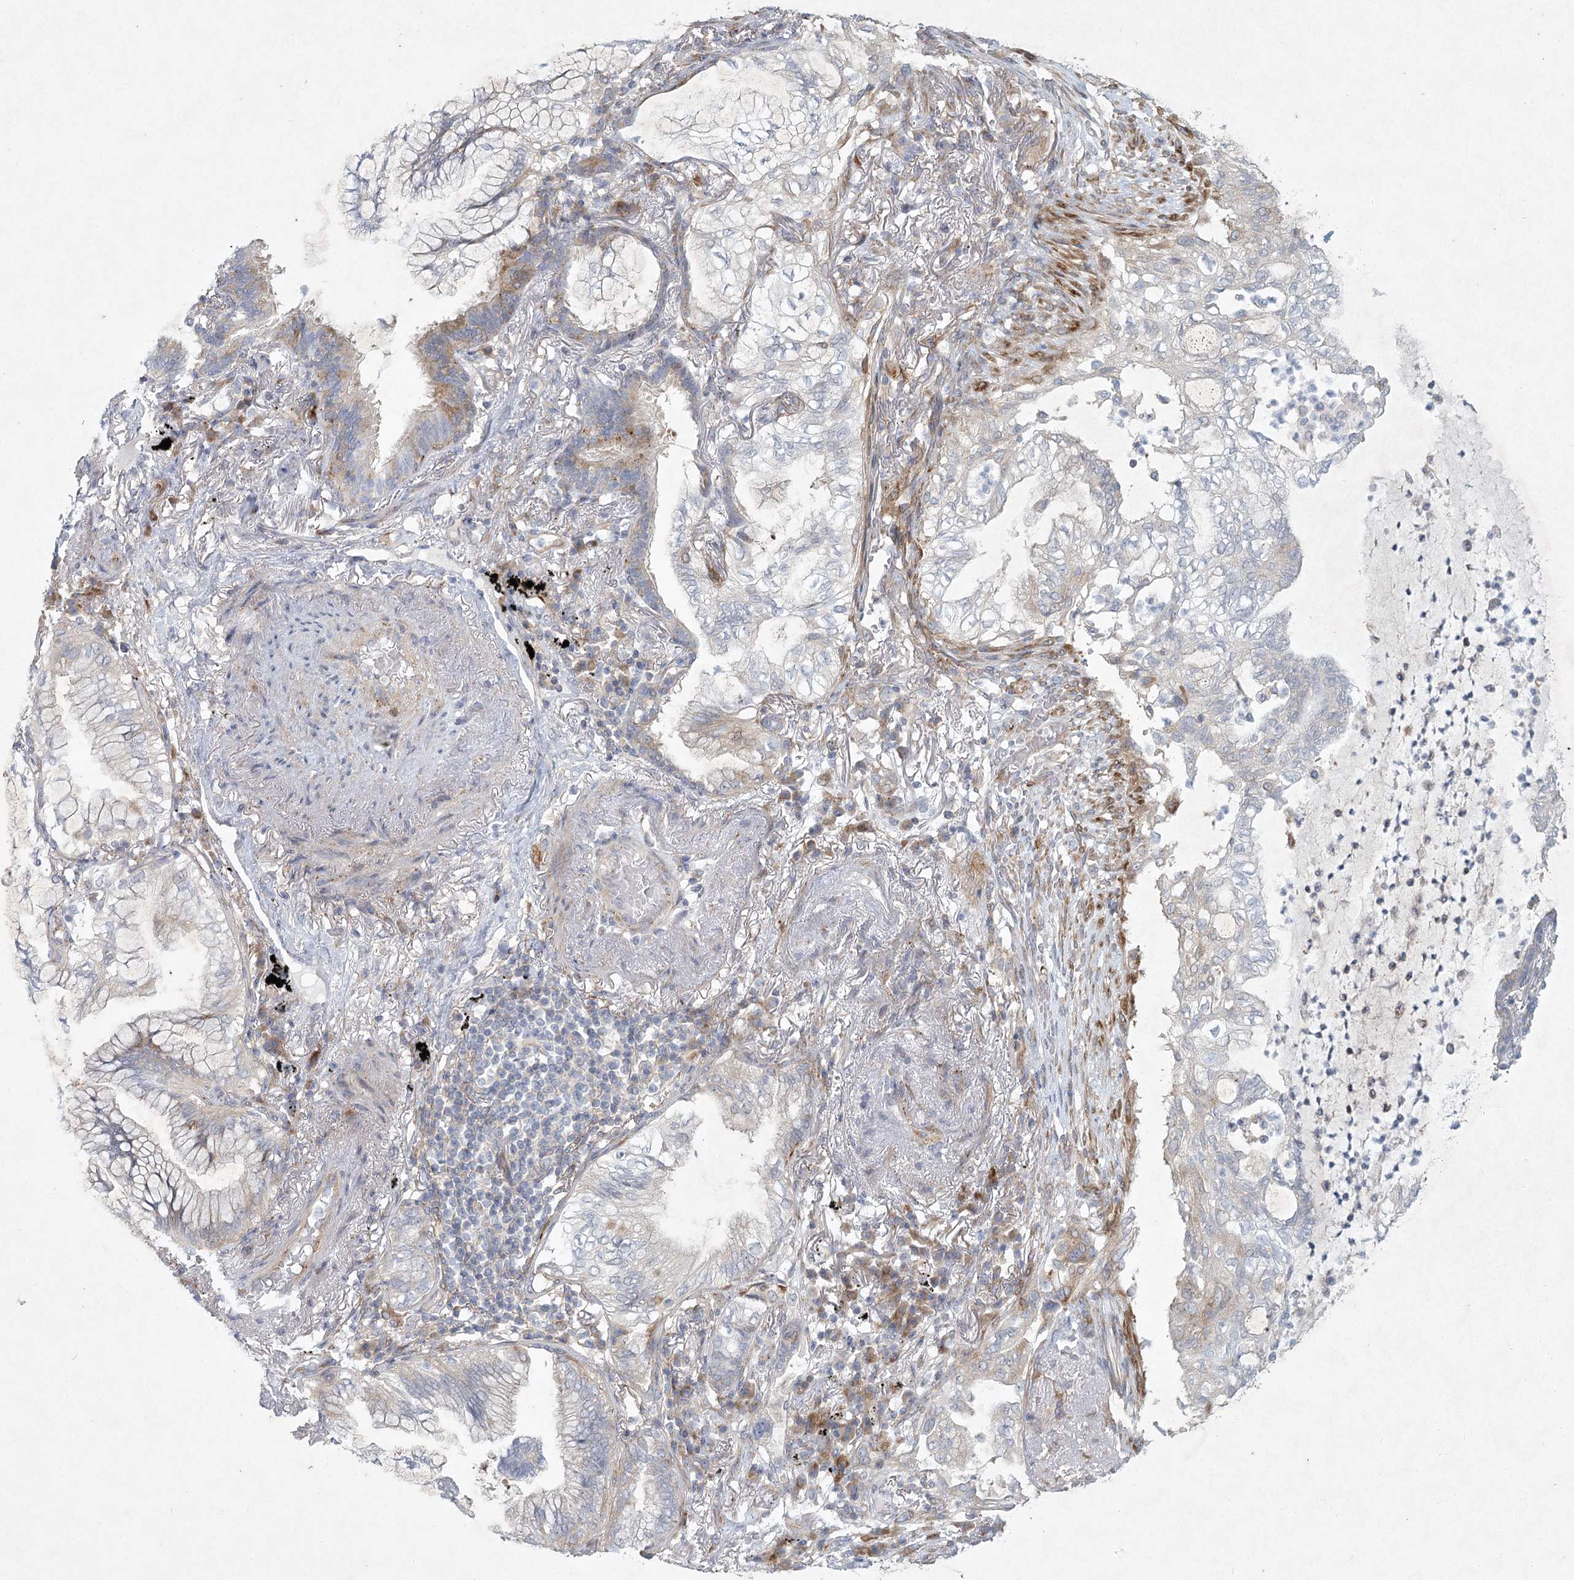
{"staining": {"intensity": "negative", "quantity": "none", "location": "none"}, "tissue": "lung cancer", "cell_type": "Tumor cells", "image_type": "cancer", "snomed": [{"axis": "morphology", "description": "Adenocarcinoma, NOS"}, {"axis": "topography", "description": "Lung"}], "caption": "An immunohistochemistry micrograph of lung cancer is shown. There is no staining in tumor cells of lung cancer.", "gene": "FAM110C", "patient": {"sex": "female", "age": 70}}